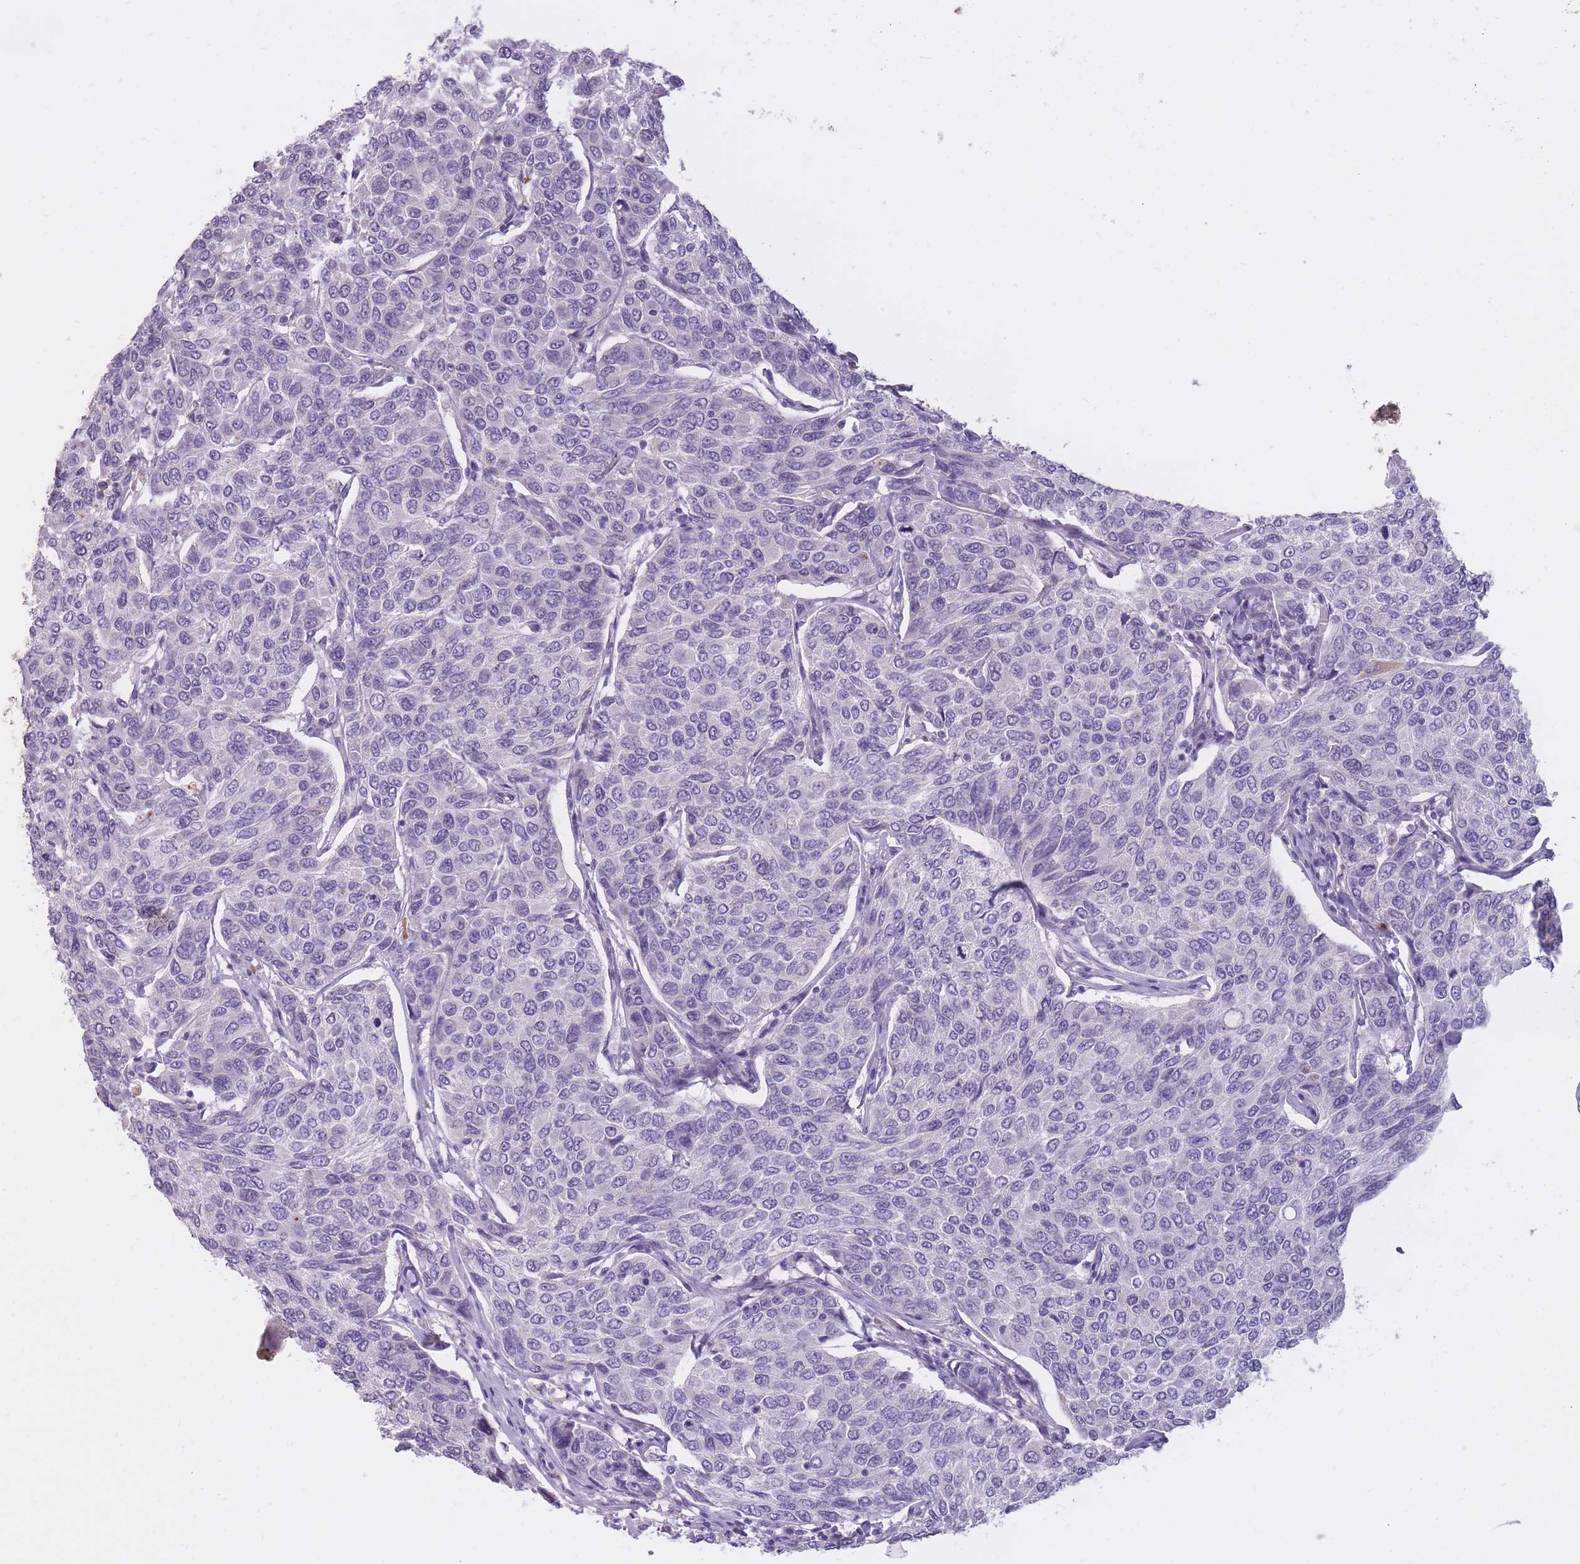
{"staining": {"intensity": "negative", "quantity": "none", "location": "none"}, "tissue": "breast cancer", "cell_type": "Tumor cells", "image_type": "cancer", "snomed": [{"axis": "morphology", "description": "Duct carcinoma"}, {"axis": "topography", "description": "Breast"}], "caption": "Tumor cells show no significant protein expression in breast cancer (infiltrating ductal carcinoma).", "gene": "RNF170", "patient": {"sex": "female", "age": 55}}